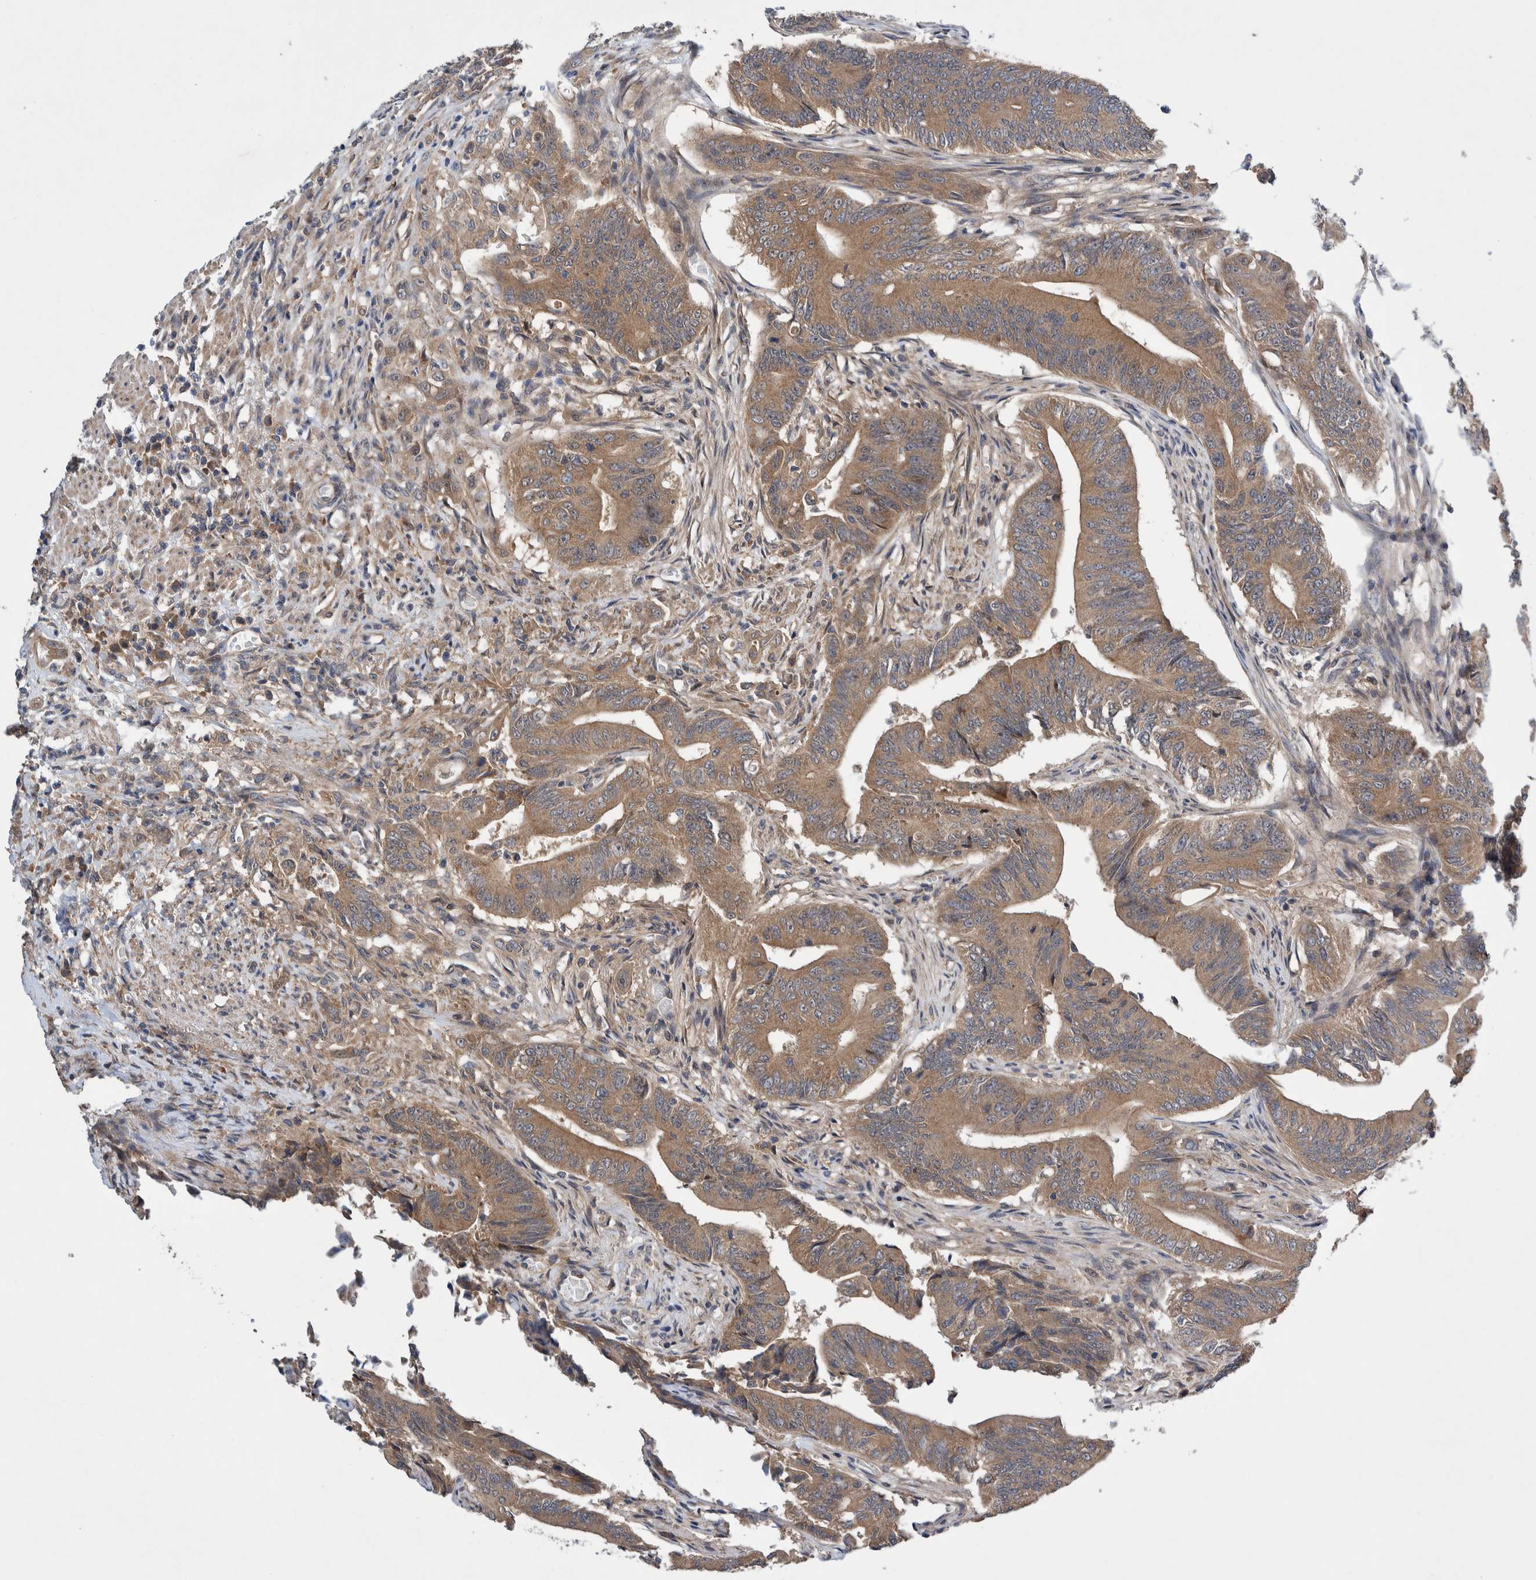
{"staining": {"intensity": "moderate", "quantity": ">75%", "location": "cytoplasmic/membranous"}, "tissue": "colorectal cancer", "cell_type": "Tumor cells", "image_type": "cancer", "snomed": [{"axis": "morphology", "description": "Adenoma, NOS"}, {"axis": "morphology", "description": "Adenocarcinoma, NOS"}, {"axis": "topography", "description": "Colon"}], "caption": "DAB (3,3'-diaminobenzidine) immunohistochemical staining of human colorectal cancer demonstrates moderate cytoplasmic/membranous protein positivity in approximately >75% of tumor cells.", "gene": "PIK3R6", "patient": {"sex": "male", "age": 79}}